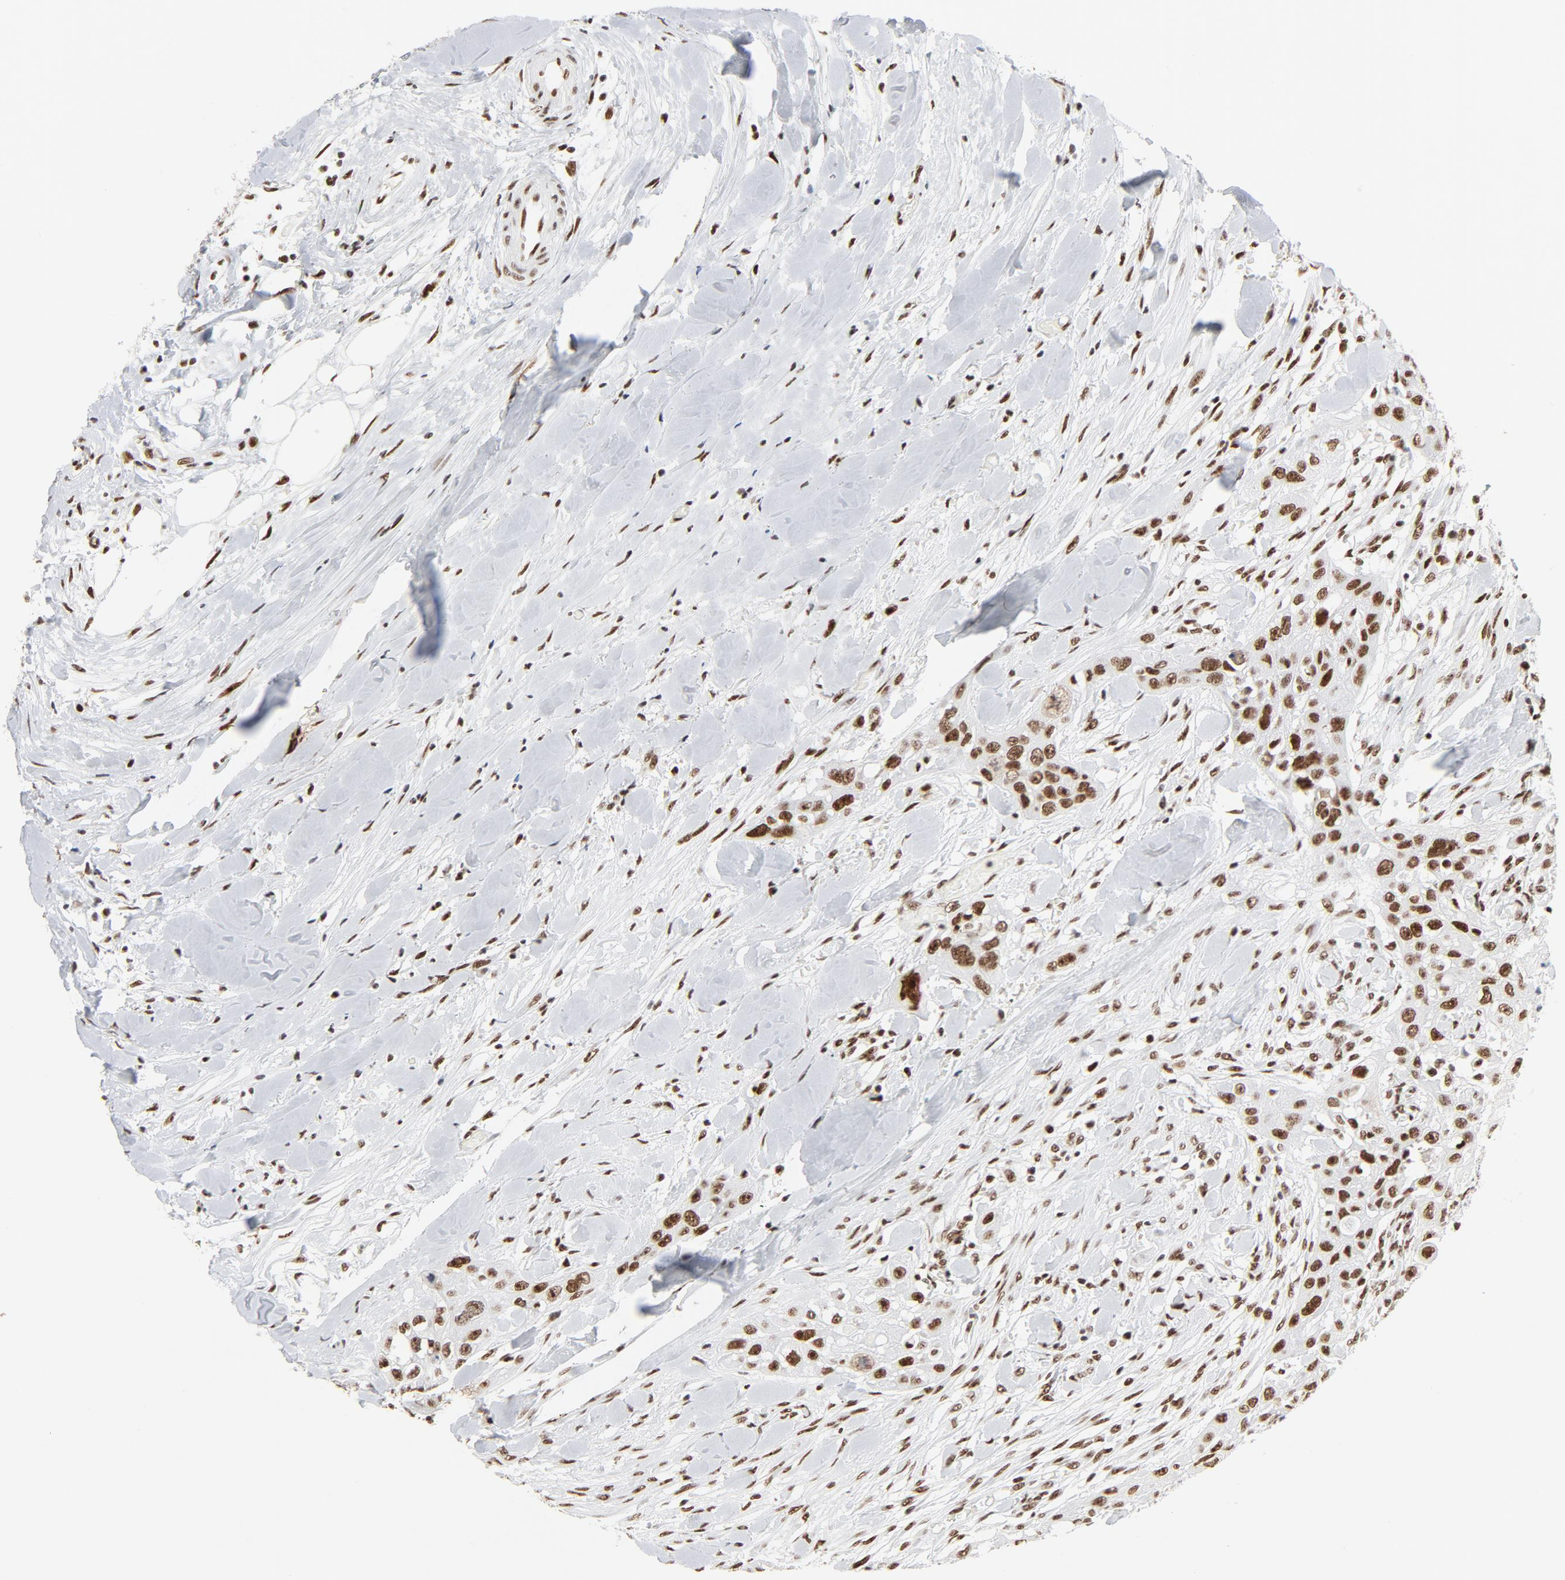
{"staining": {"intensity": "moderate", "quantity": ">75%", "location": "nuclear"}, "tissue": "head and neck cancer", "cell_type": "Tumor cells", "image_type": "cancer", "snomed": [{"axis": "morphology", "description": "Neoplasm, malignant, NOS"}, {"axis": "topography", "description": "Salivary gland"}, {"axis": "topography", "description": "Head-Neck"}], "caption": "A brown stain shows moderate nuclear staining of a protein in head and neck cancer (neoplasm (malignant)) tumor cells.", "gene": "GTF2H1", "patient": {"sex": "male", "age": 43}}